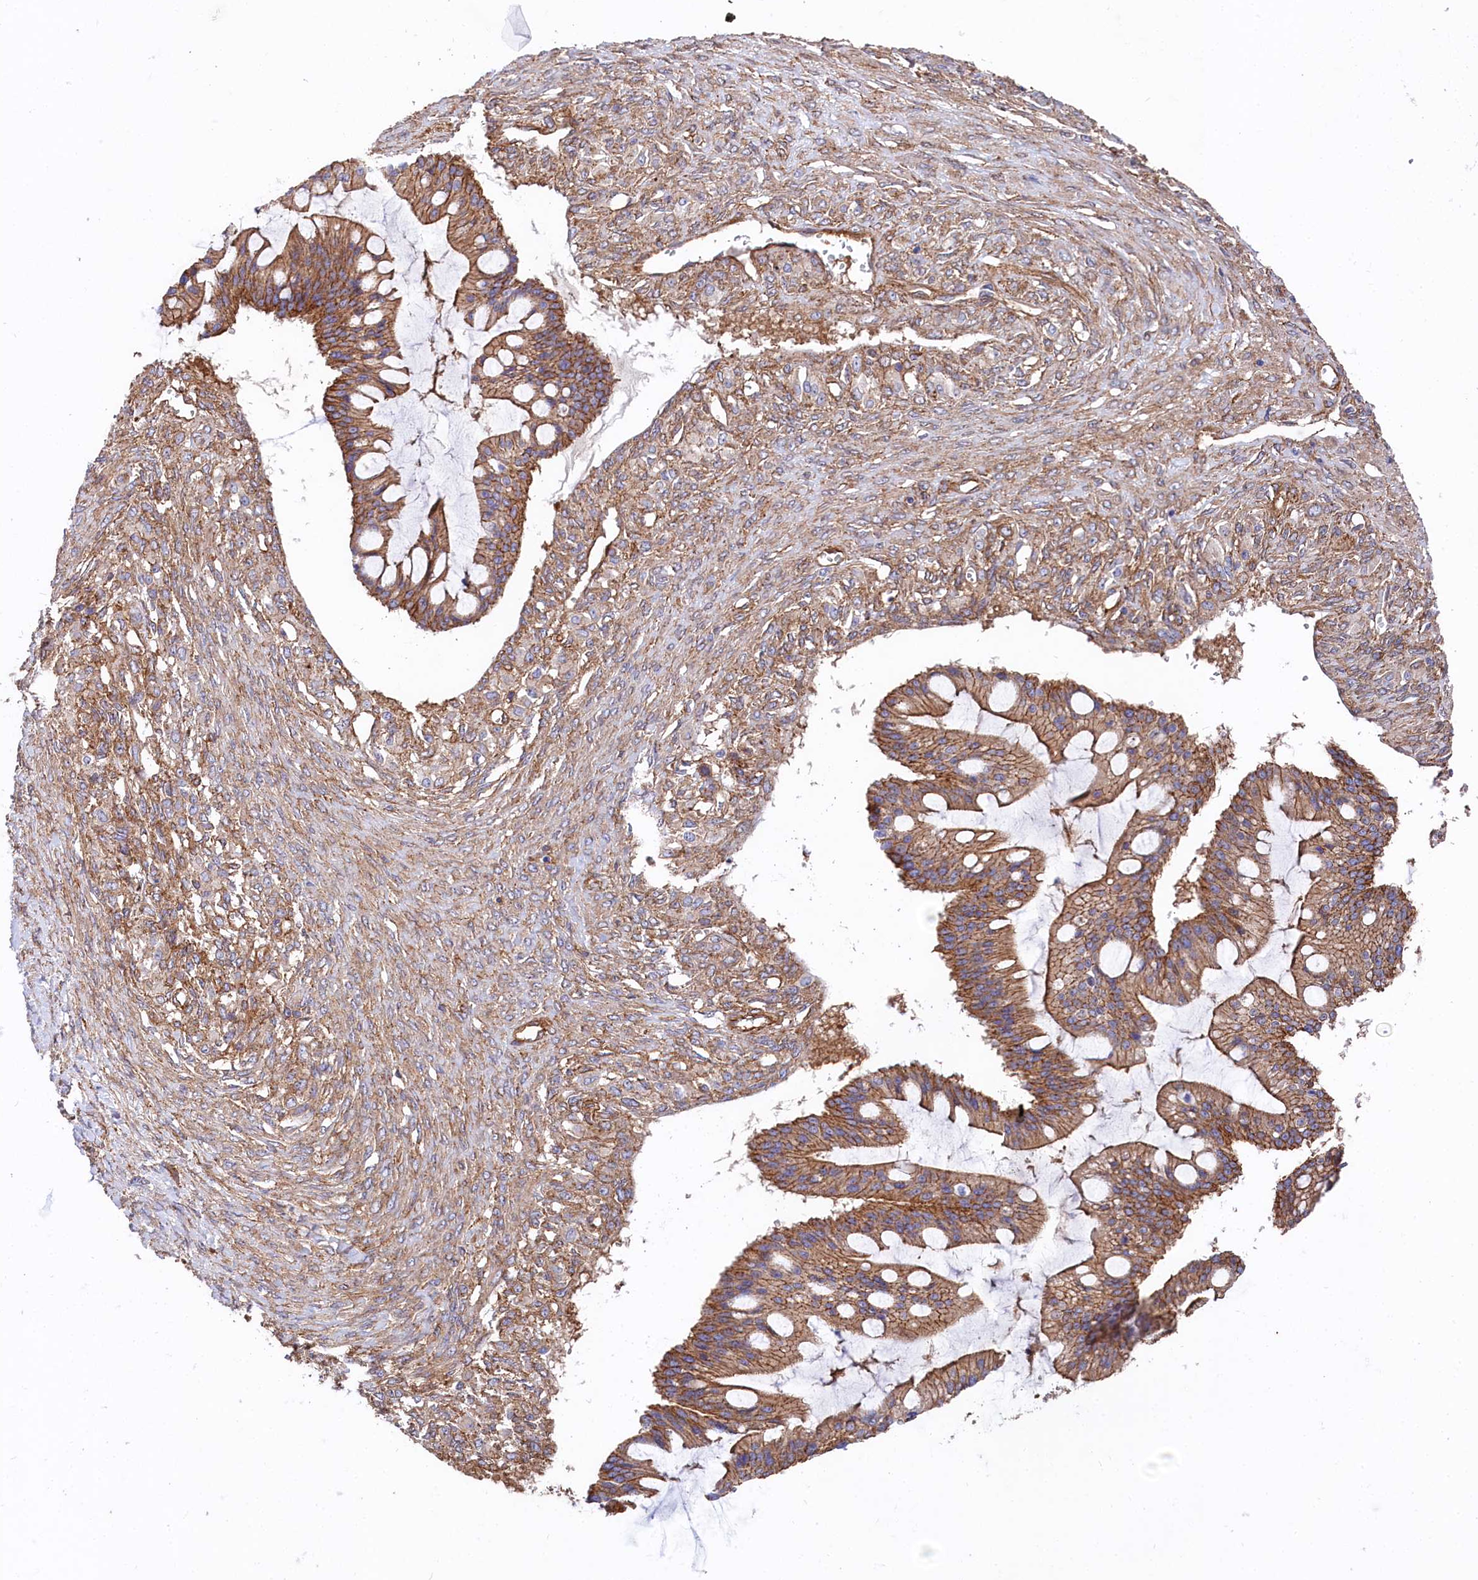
{"staining": {"intensity": "moderate", "quantity": ">75%", "location": "cytoplasmic/membranous"}, "tissue": "ovarian cancer", "cell_type": "Tumor cells", "image_type": "cancer", "snomed": [{"axis": "morphology", "description": "Cystadenocarcinoma, mucinous, NOS"}, {"axis": "topography", "description": "Ovary"}], "caption": "Immunohistochemistry (IHC) (DAB) staining of ovarian cancer demonstrates moderate cytoplasmic/membranous protein staining in approximately >75% of tumor cells.", "gene": "TNKS1BP1", "patient": {"sex": "female", "age": 73}}